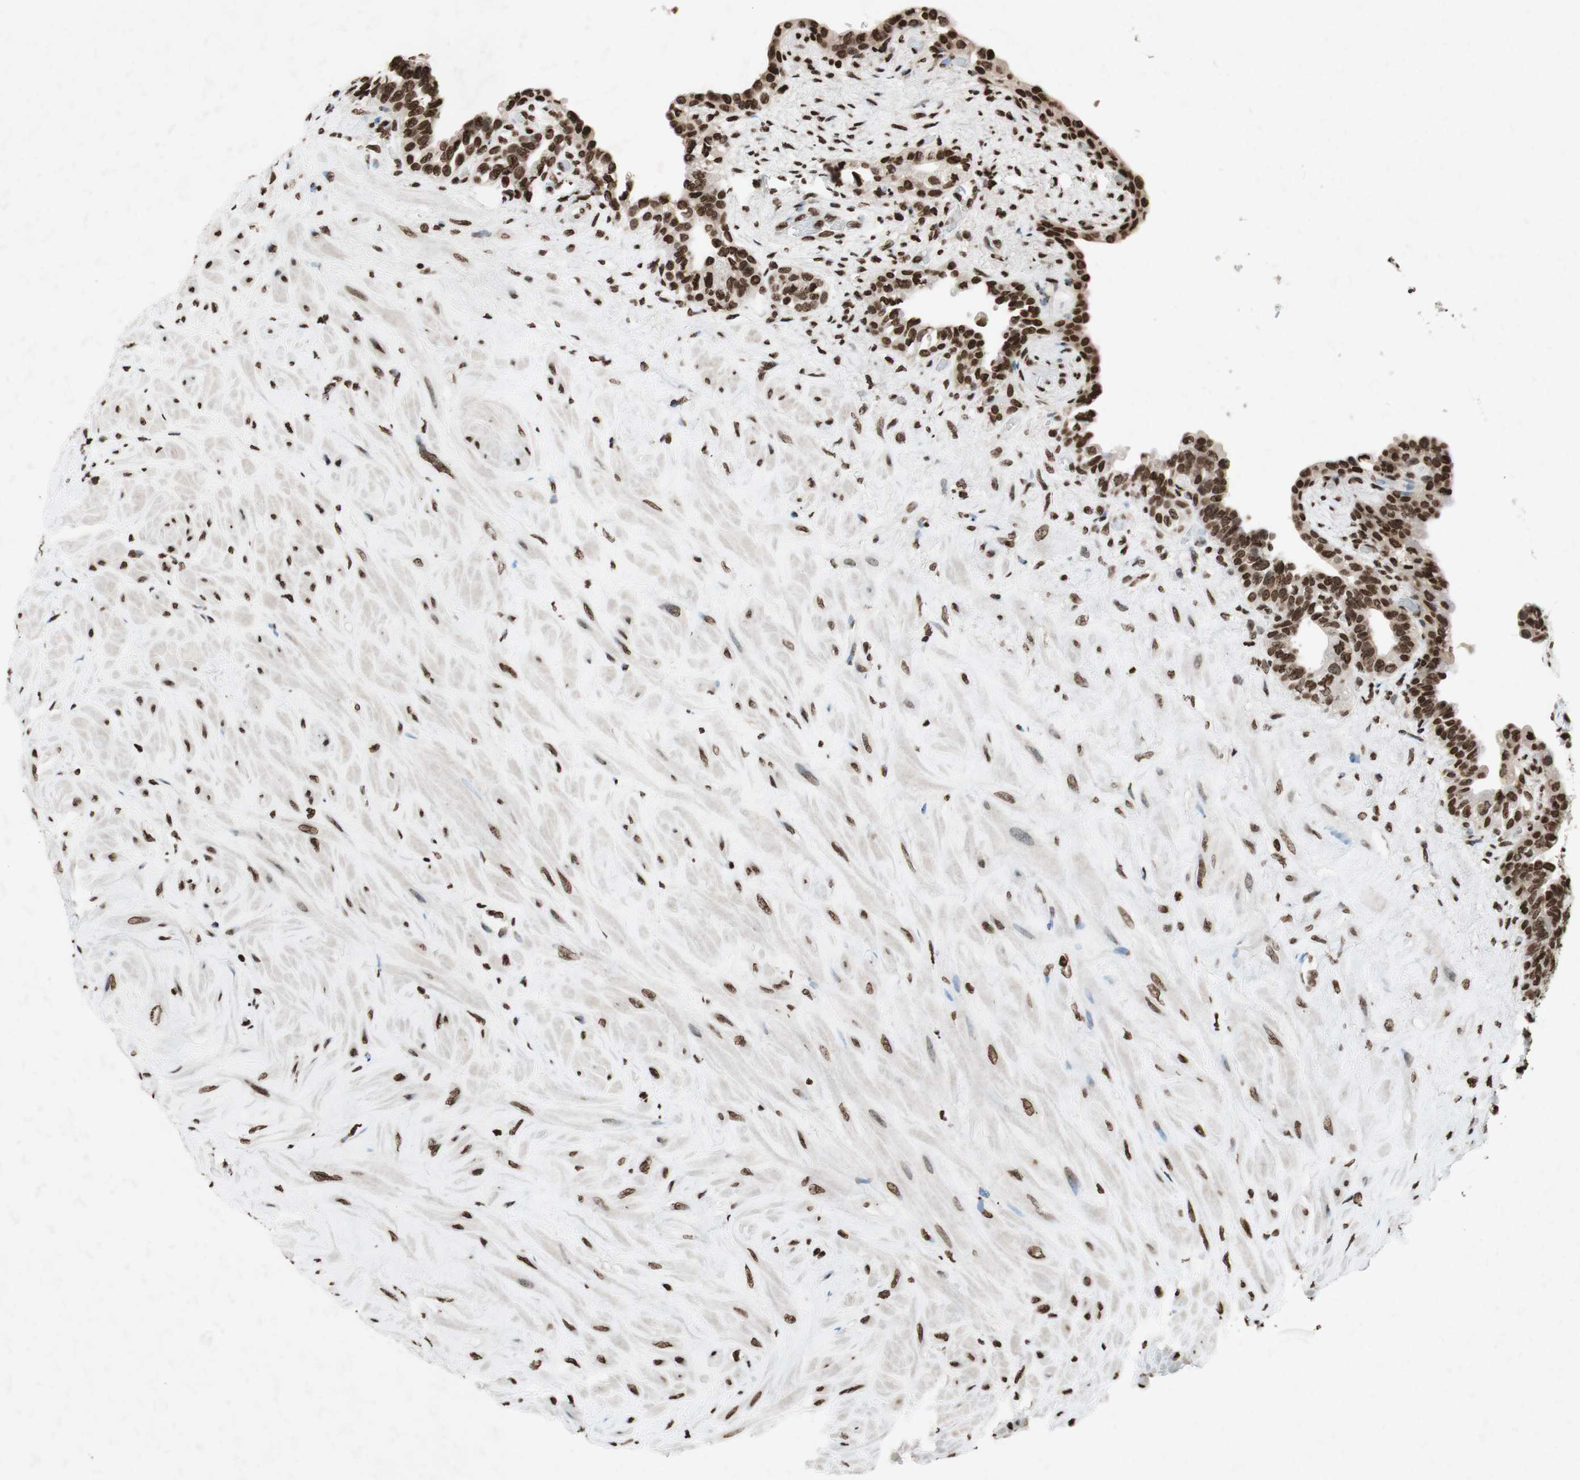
{"staining": {"intensity": "moderate", "quantity": ">75%", "location": "nuclear"}, "tissue": "seminal vesicle", "cell_type": "Glandular cells", "image_type": "normal", "snomed": [{"axis": "morphology", "description": "Normal tissue, NOS"}, {"axis": "topography", "description": "Seminal veicle"}], "caption": "Glandular cells show medium levels of moderate nuclear expression in about >75% of cells in unremarkable human seminal vesicle. (DAB IHC with brightfield microscopy, high magnification).", "gene": "NCOA3", "patient": {"sex": "male", "age": 63}}